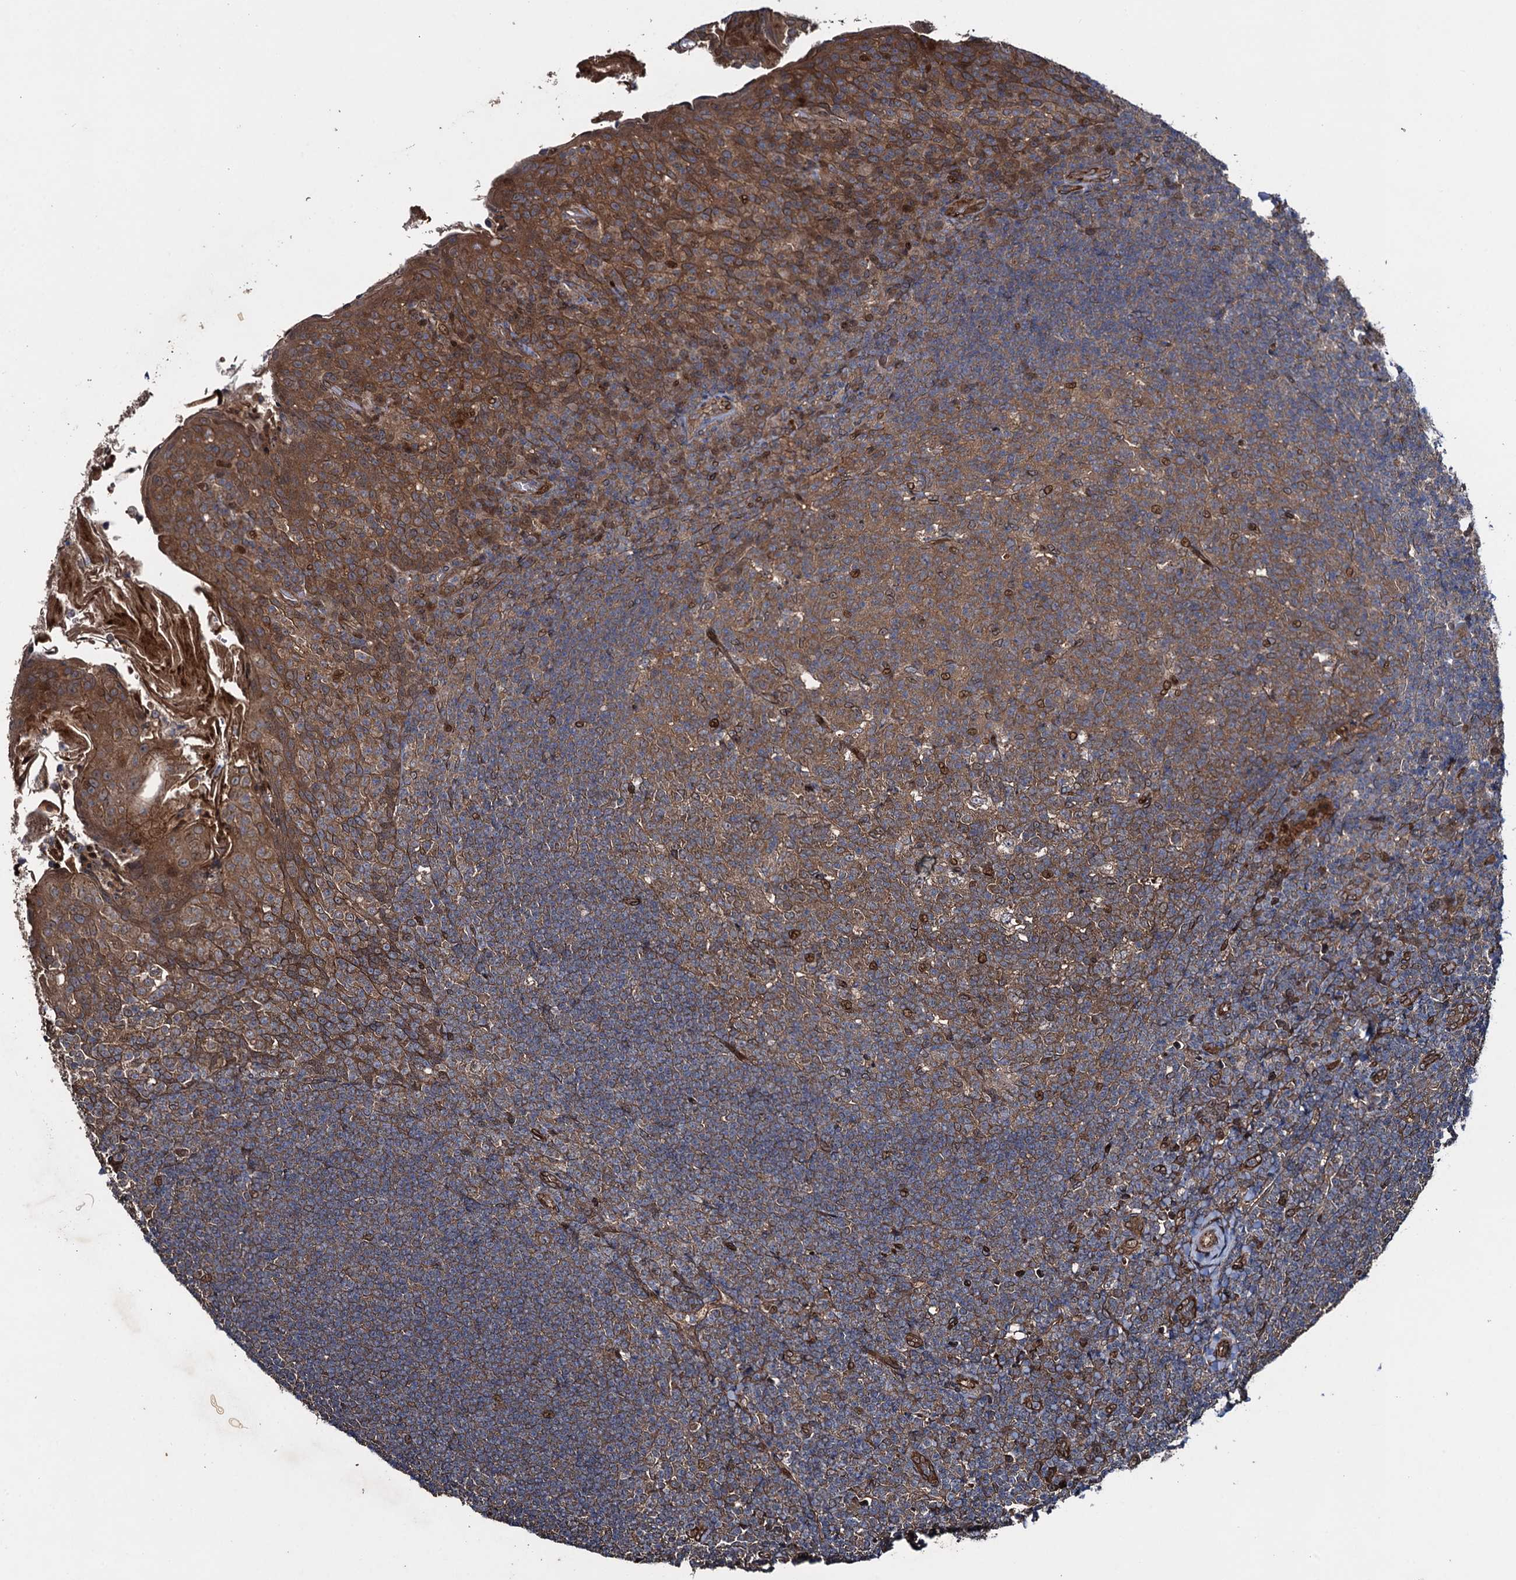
{"staining": {"intensity": "moderate", "quantity": ">75%", "location": "cytoplasmic/membranous,nuclear"}, "tissue": "tonsil", "cell_type": "Germinal center cells", "image_type": "normal", "snomed": [{"axis": "morphology", "description": "Normal tissue, NOS"}, {"axis": "topography", "description": "Tonsil"}], "caption": "Protein staining by immunohistochemistry (IHC) demonstrates moderate cytoplasmic/membranous,nuclear expression in about >75% of germinal center cells in benign tonsil. The staining was performed using DAB to visualize the protein expression in brown, while the nuclei were stained in blue with hematoxylin (Magnification: 20x).", "gene": "RHOBTB1", "patient": {"sex": "female", "age": 10}}